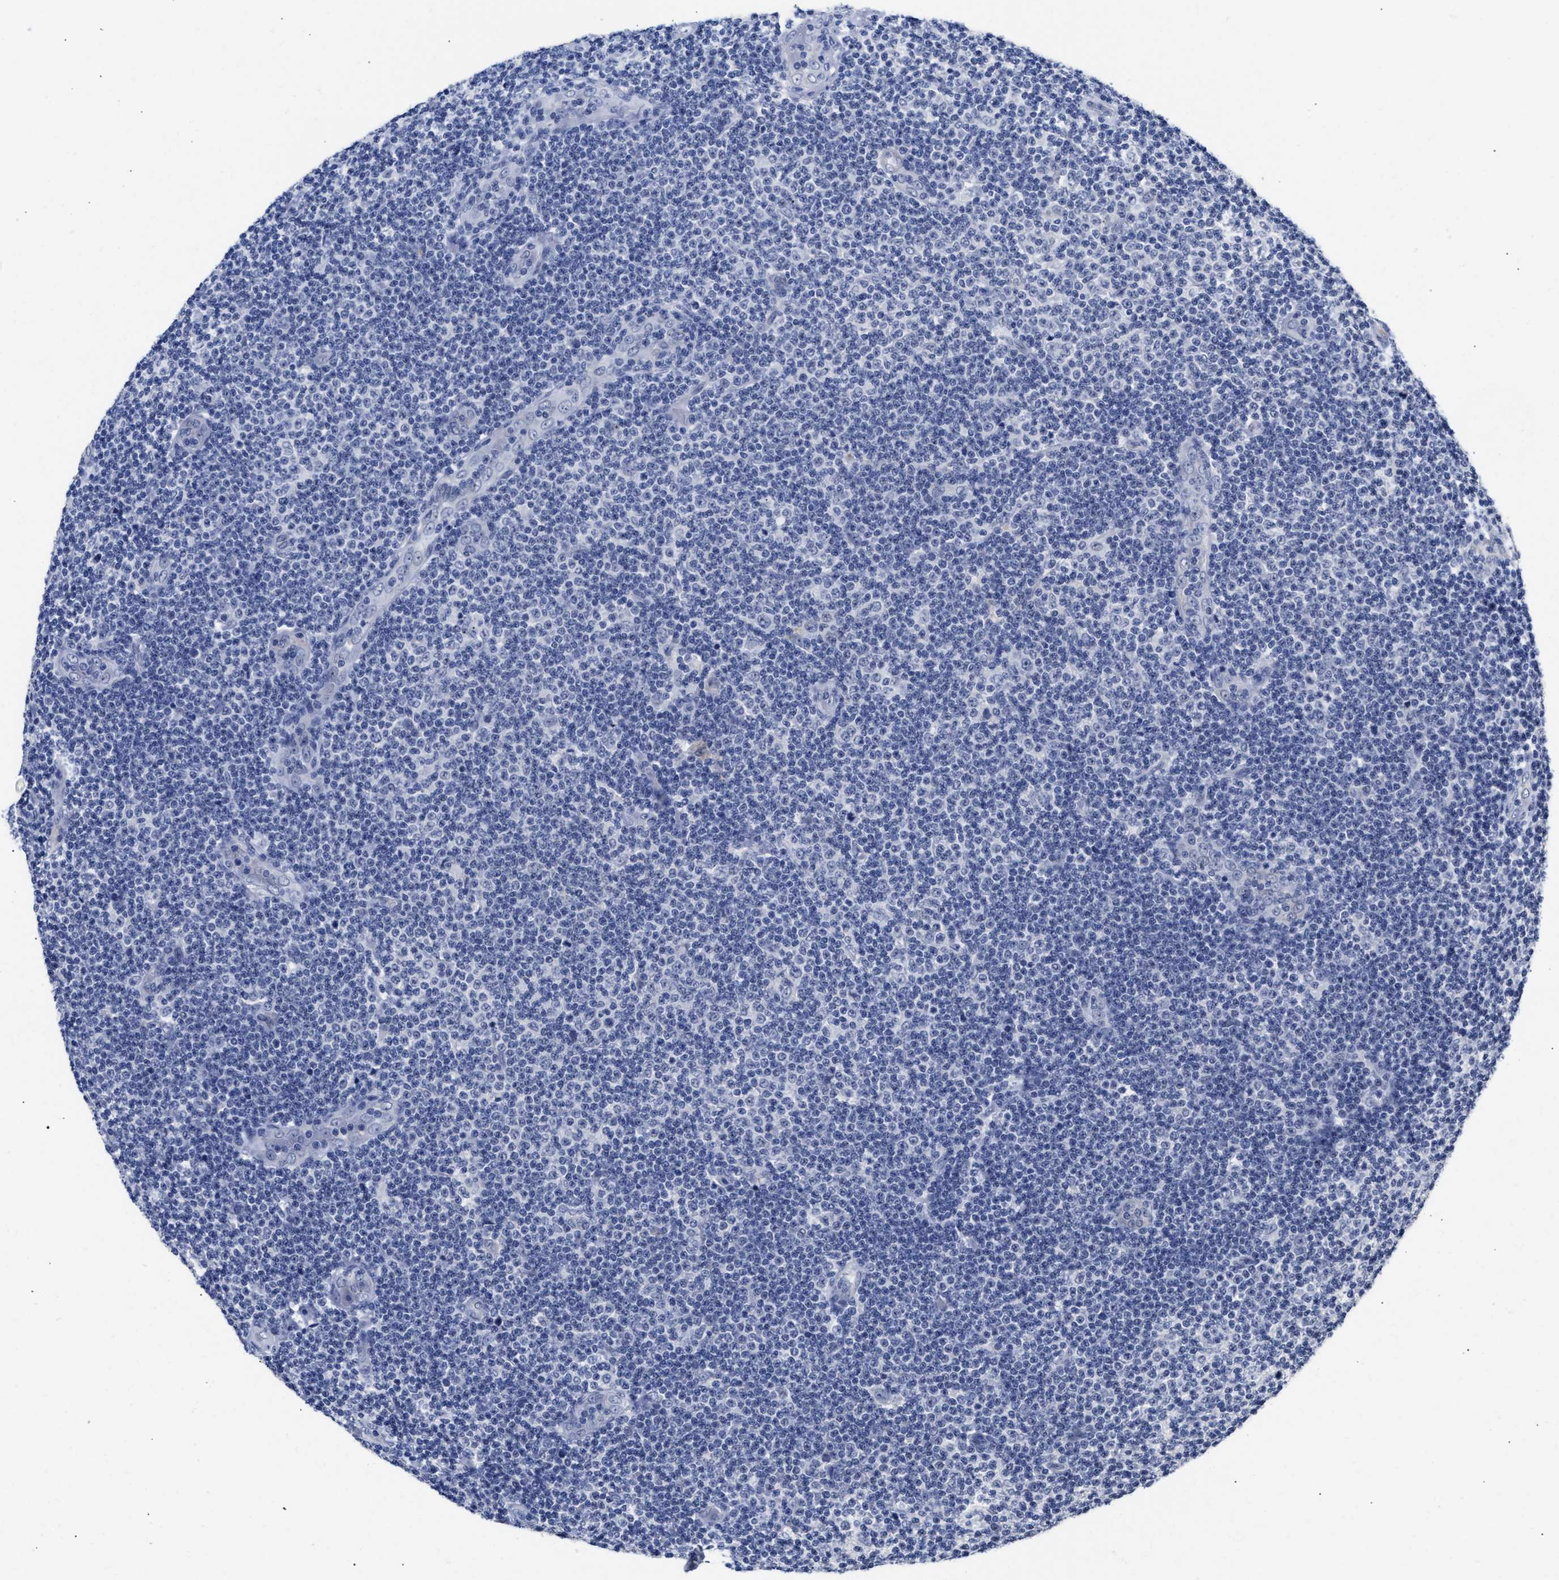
{"staining": {"intensity": "negative", "quantity": "none", "location": "none"}, "tissue": "lymphoma", "cell_type": "Tumor cells", "image_type": "cancer", "snomed": [{"axis": "morphology", "description": "Malignant lymphoma, non-Hodgkin's type, Low grade"}, {"axis": "topography", "description": "Lymph node"}], "caption": "This is an immunohistochemistry (IHC) image of human low-grade malignant lymphoma, non-Hodgkin's type. There is no expression in tumor cells.", "gene": "AHNAK2", "patient": {"sex": "male", "age": 83}}